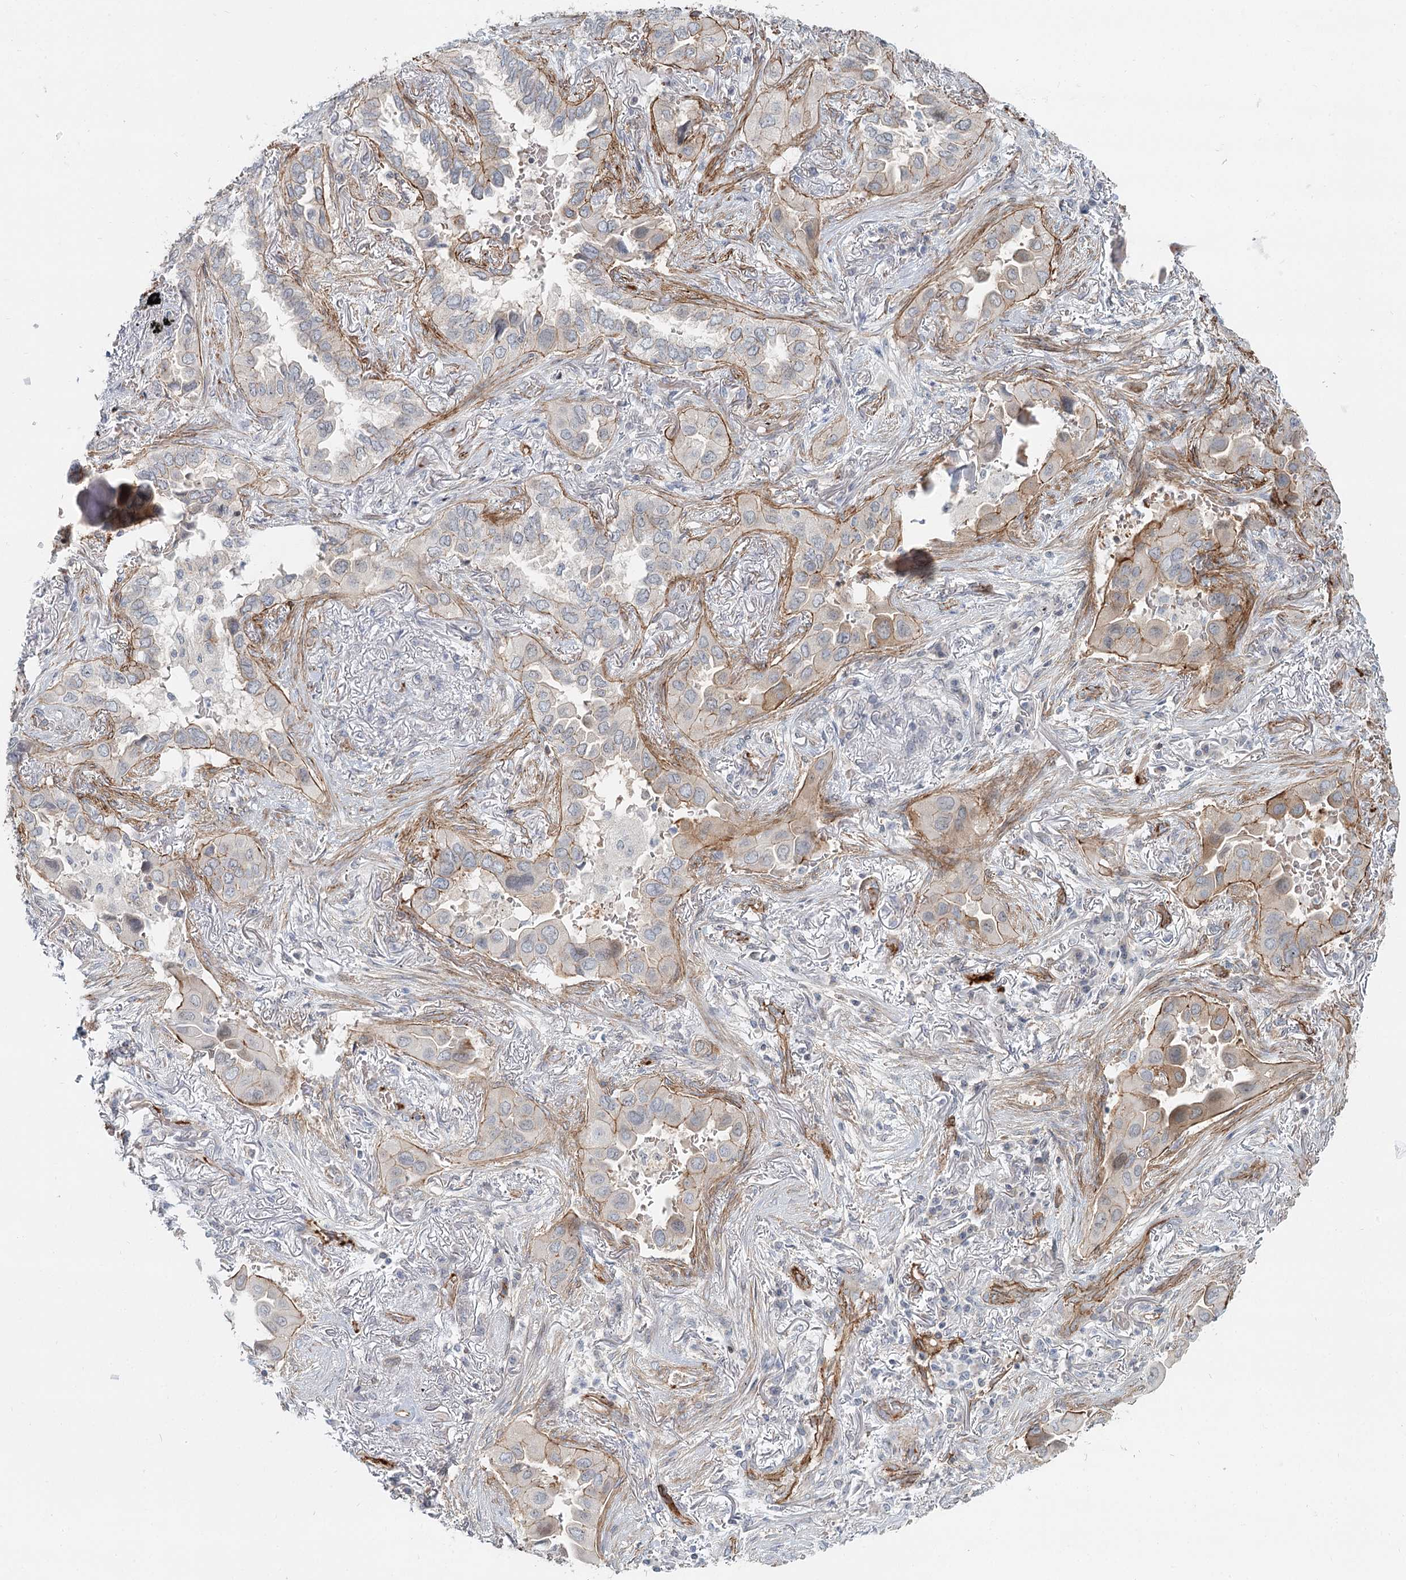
{"staining": {"intensity": "moderate", "quantity": "<25%", "location": "cytoplasmic/membranous"}, "tissue": "lung cancer", "cell_type": "Tumor cells", "image_type": "cancer", "snomed": [{"axis": "morphology", "description": "Adenocarcinoma, NOS"}, {"axis": "topography", "description": "Lung"}], "caption": "Lung cancer (adenocarcinoma) was stained to show a protein in brown. There is low levels of moderate cytoplasmic/membranous positivity in about <25% of tumor cells.", "gene": "ZFYVE28", "patient": {"sex": "female", "age": 76}}